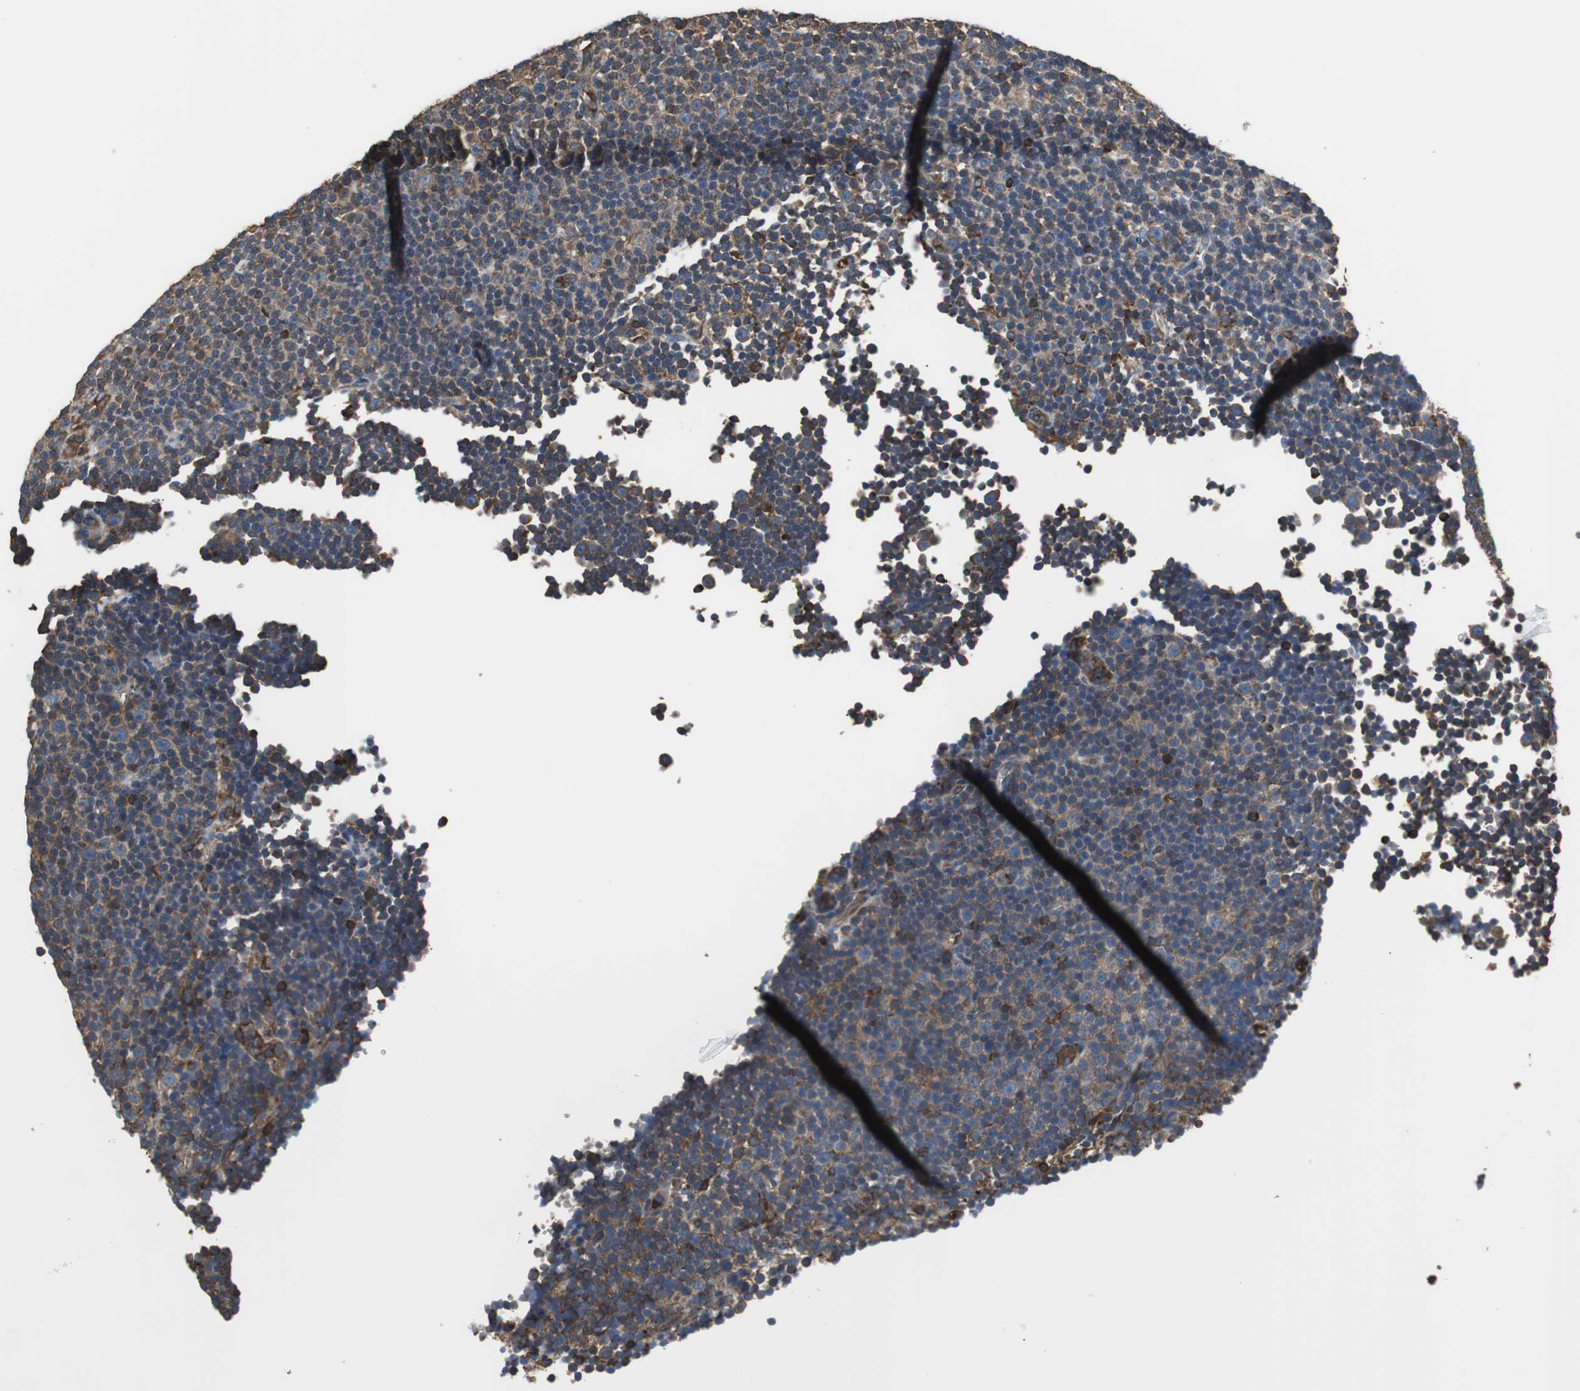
{"staining": {"intensity": "moderate", "quantity": ">75%", "location": "cytoplasmic/membranous"}, "tissue": "lymphoma", "cell_type": "Tumor cells", "image_type": "cancer", "snomed": [{"axis": "morphology", "description": "Malignant lymphoma, non-Hodgkin's type, Low grade"}, {"axis": "topography", "description": "Lymph node"}], "caption": "About >75% of tumor cells in low-grade malignant lymphoma, non-Hodgkin's type exhibit moderate cytoplasmic/membranous protein positivity as visualized by brown immunohistochemical staining.", "gene": "ACTN1", "patient": {"sex": "female", "age": 67}}